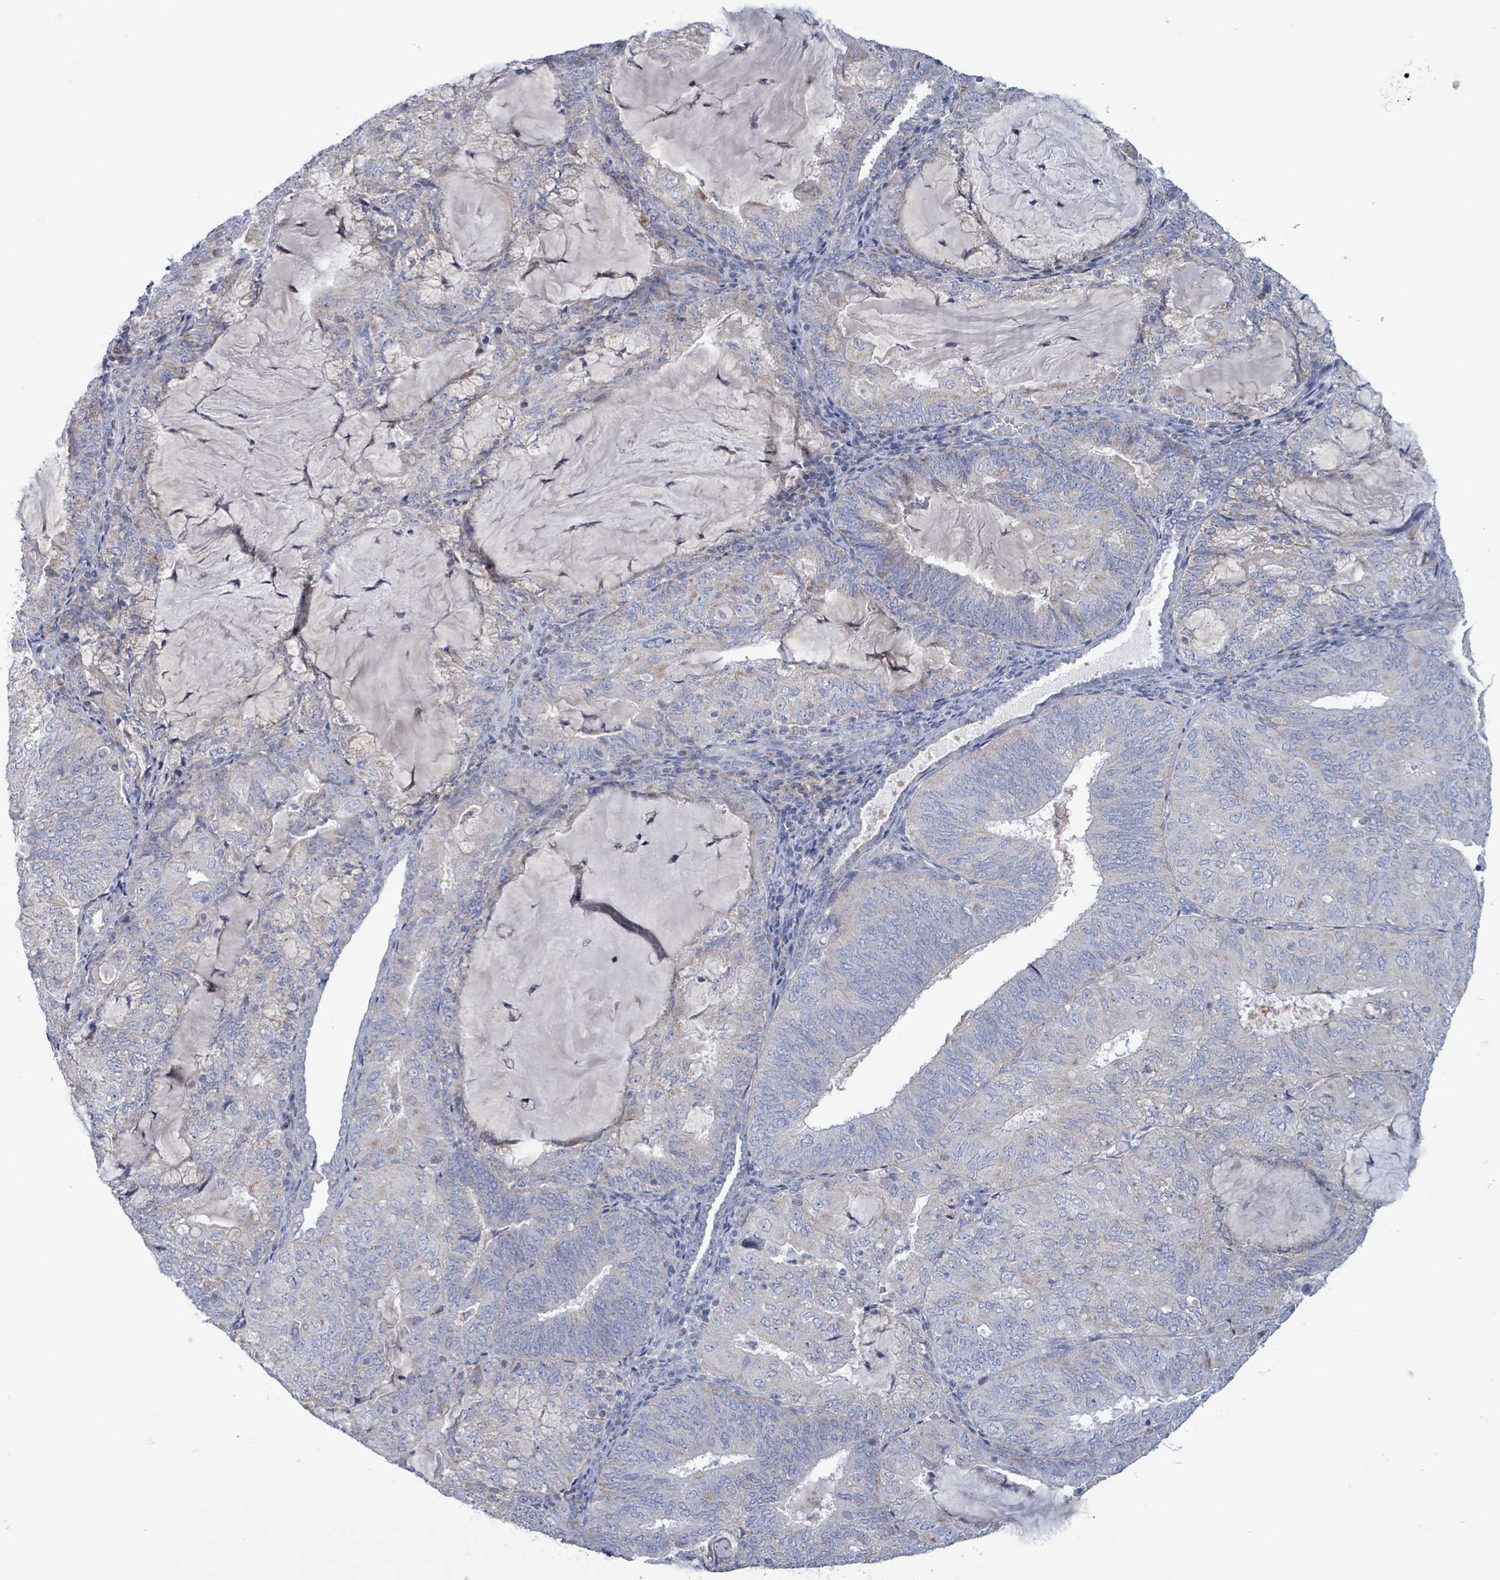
{"staining": {"intensity": "negative", "quantity": "none", "location": "none"}, "tissue": "endometrial cancer", "cell_type": "Tumor cells", "image_type": "cancer", "snomed": [{"axis": "morphology", "description": "Adenocarcinoma, NOS"}, {"axis": "topography", "description": "Endometrium"}], "caption": "Tumor cells are negative for brown protein staining in endometrial adenocarcinoma.", "gene": "AKR1C4", "patient": {"sex": "female", "age": 81}}